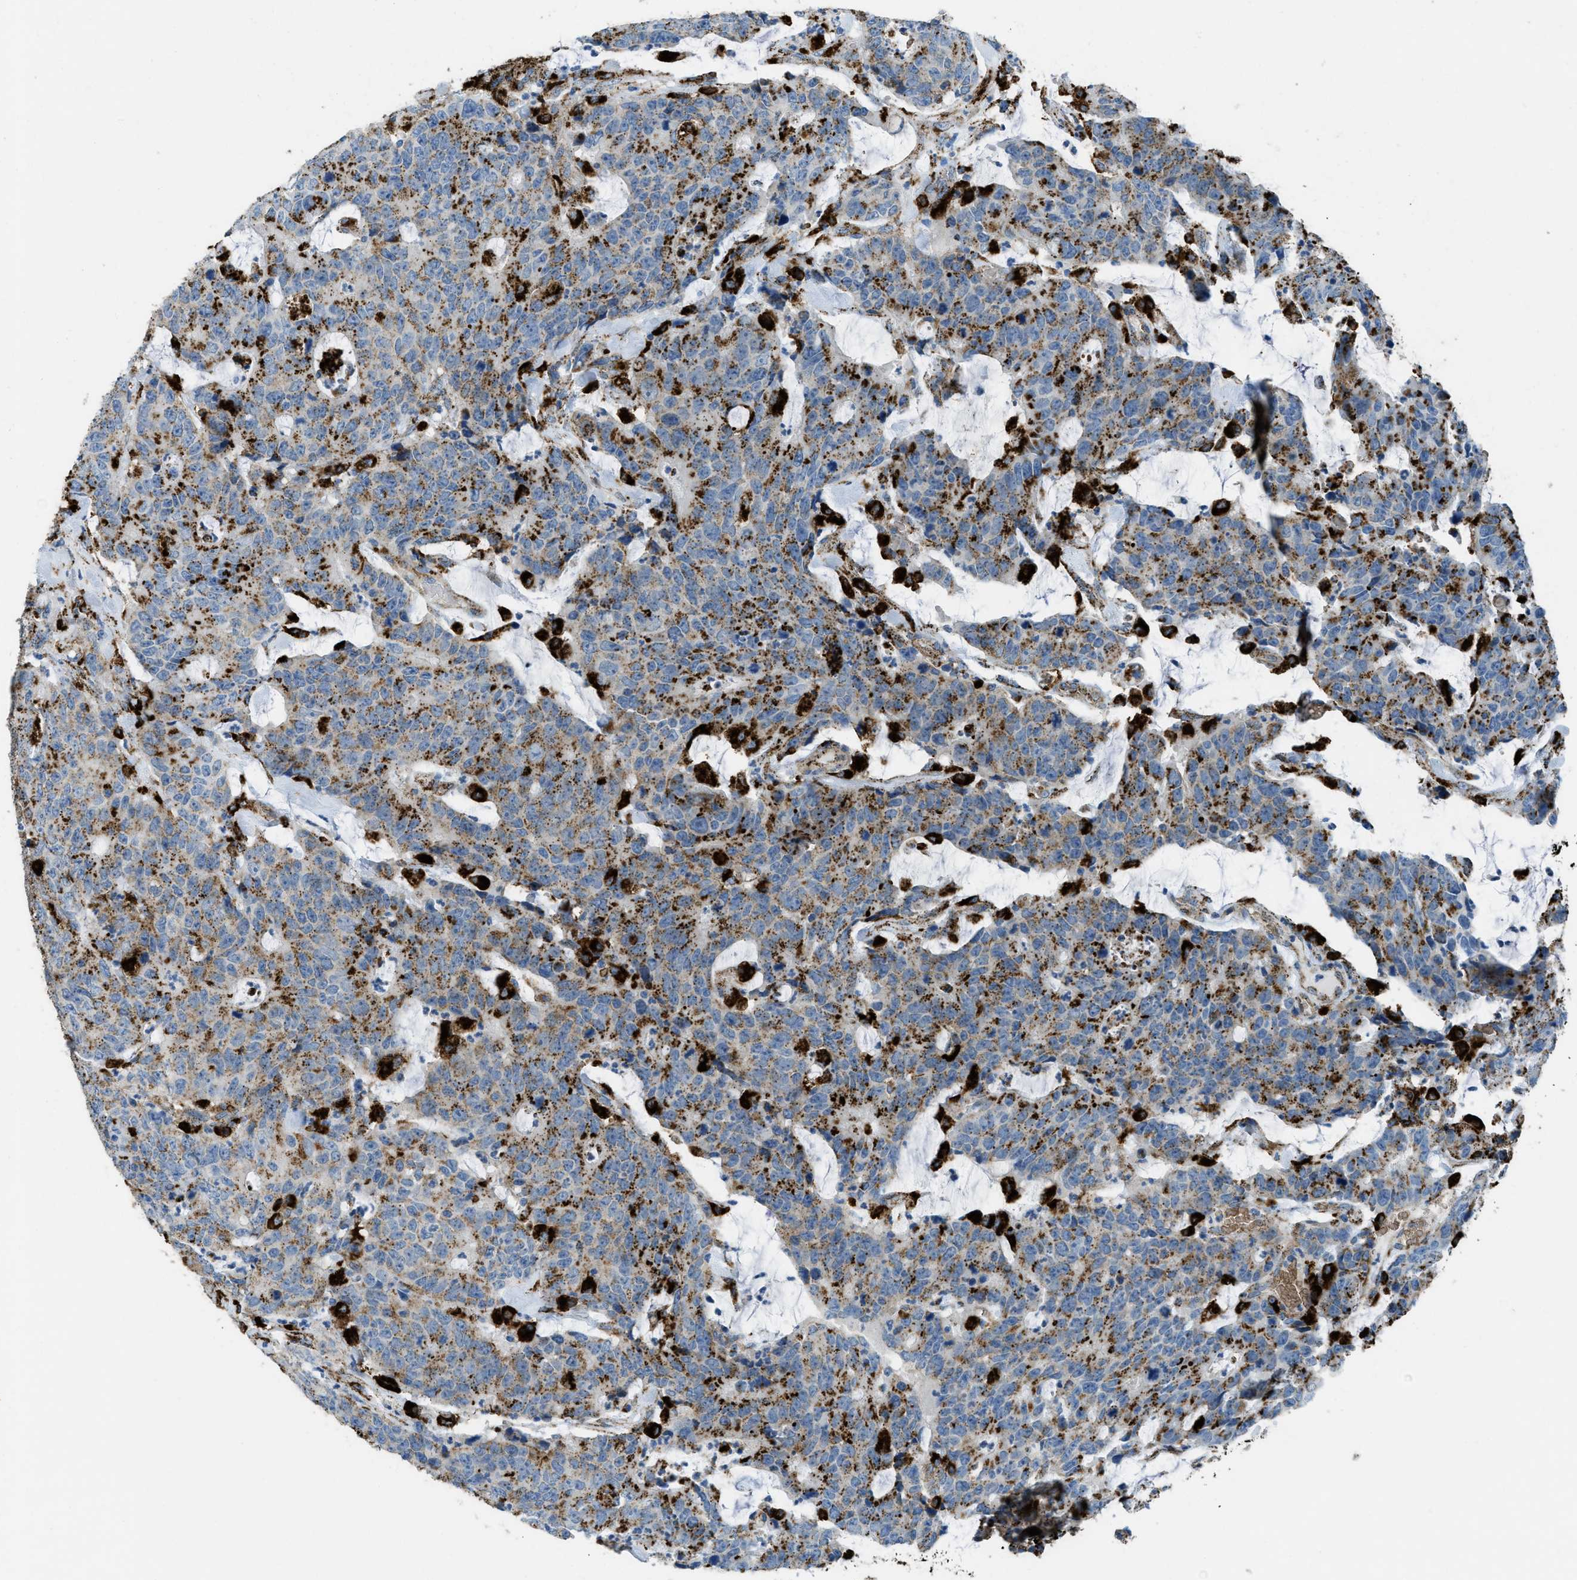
{"staining": {"intensity": "strong", "quantity": "25%-75%", "location": "cytoplasmic/membranous"}, "tissue": "colorectal cancer", "cell_type": "Tumor cells", "image_type": "cancer", "snomed": [{"axis": "morphology", "description": "Adenocarcinoma, NOS"}, {"axis": "topography", "description": "Colon"}], "caption": "This is a histology image of IHC staining of adenocarcinoma (colorectal), which shows strong positivity in the cytoplasmic/membranous of tumor cells.", "gene": "SCARB2", "patient": {"sex": "female", "age": 86}}